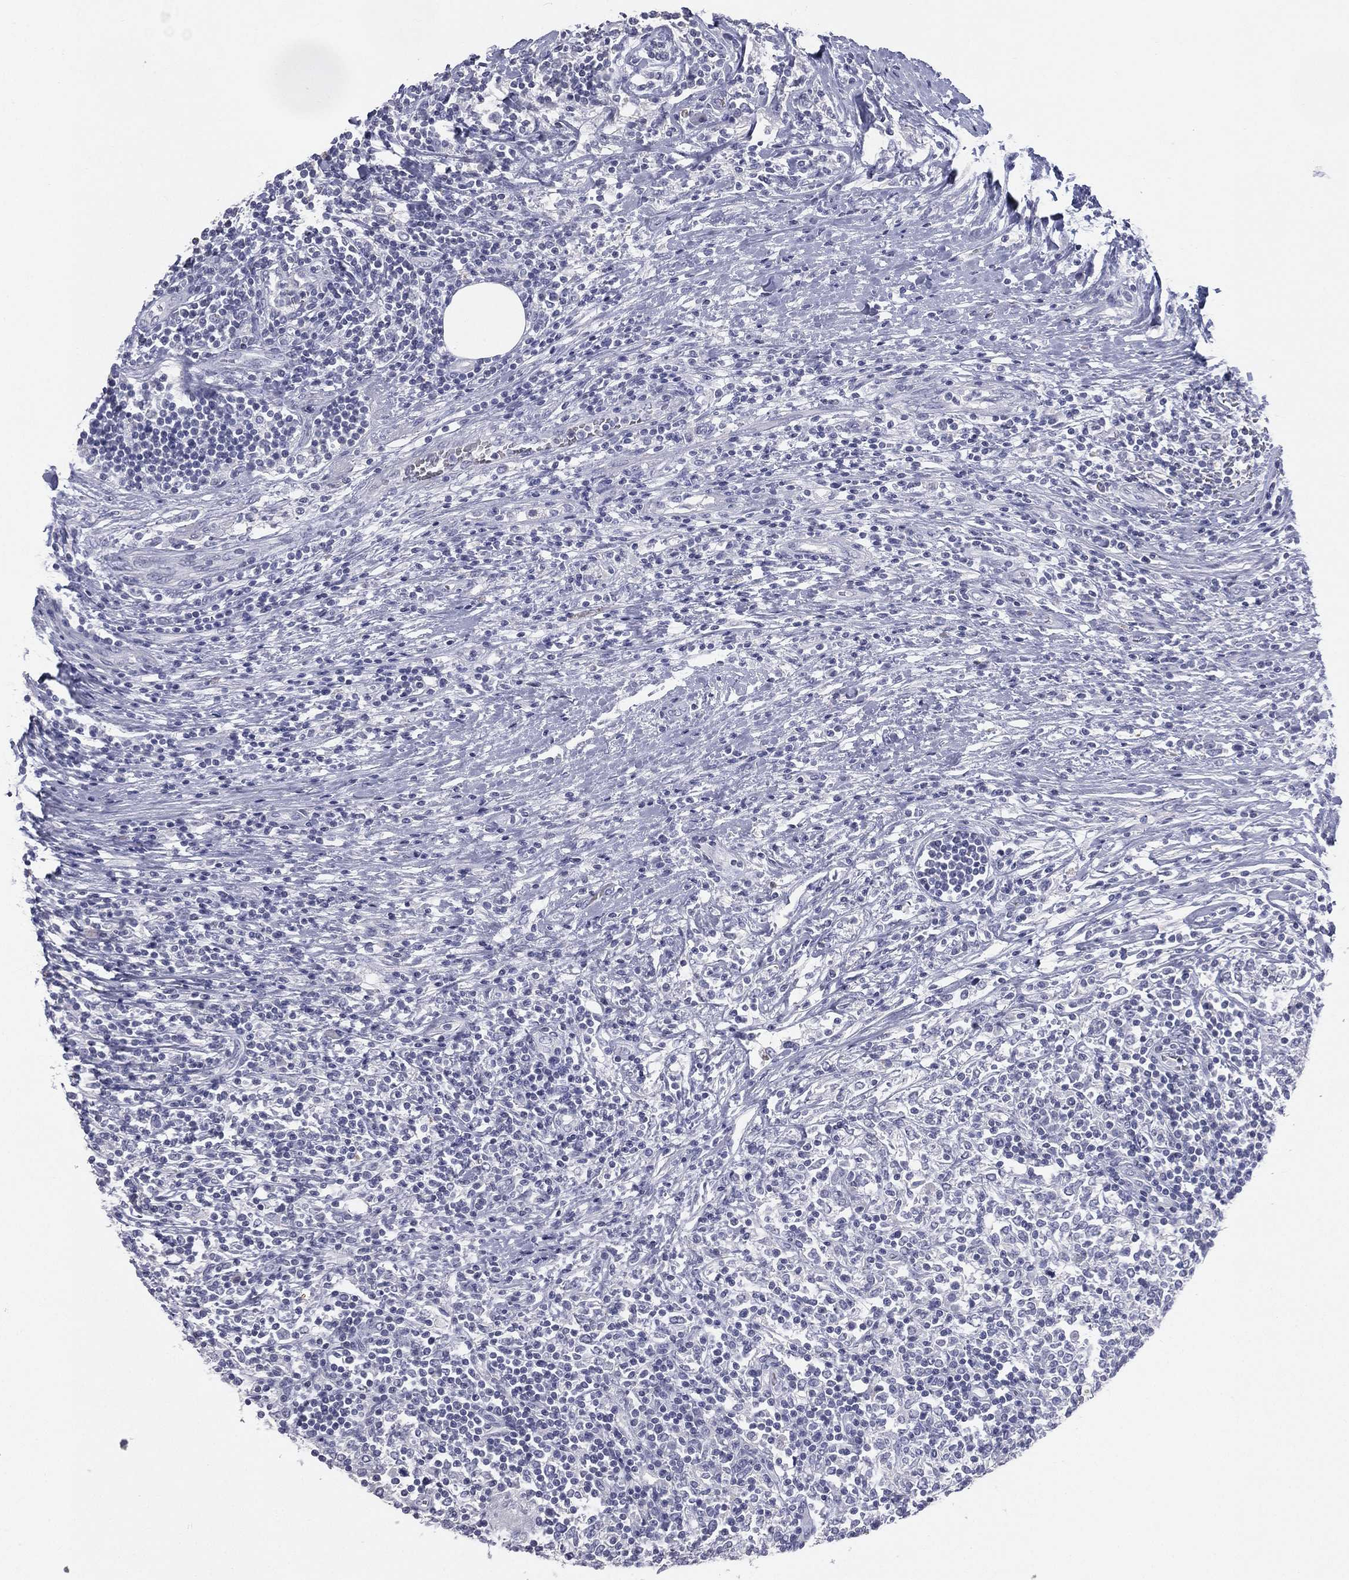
{"staining": {"intensity": "negative", "quantity": "none", "location": "none"}, "tissue": "lymphoma", "cell_type": "Tumor cells", "image_type": "cancer", "snomed": [{"axis": "morphology", "description": "Malignant lymphoma, non-Hodgkin's type, High grade"}, {"axis": "topography", "description": "Lymph node"}], "caption": "High power microscopy micrograph of an immunohistochemistry (IHC) image of malignant lymphoma, non-Hodgkin's type (high-grade), revealing no significant expression in tumor cells.", "gene": "ESX1", "patient": {"sex": "female", "age": 84}}